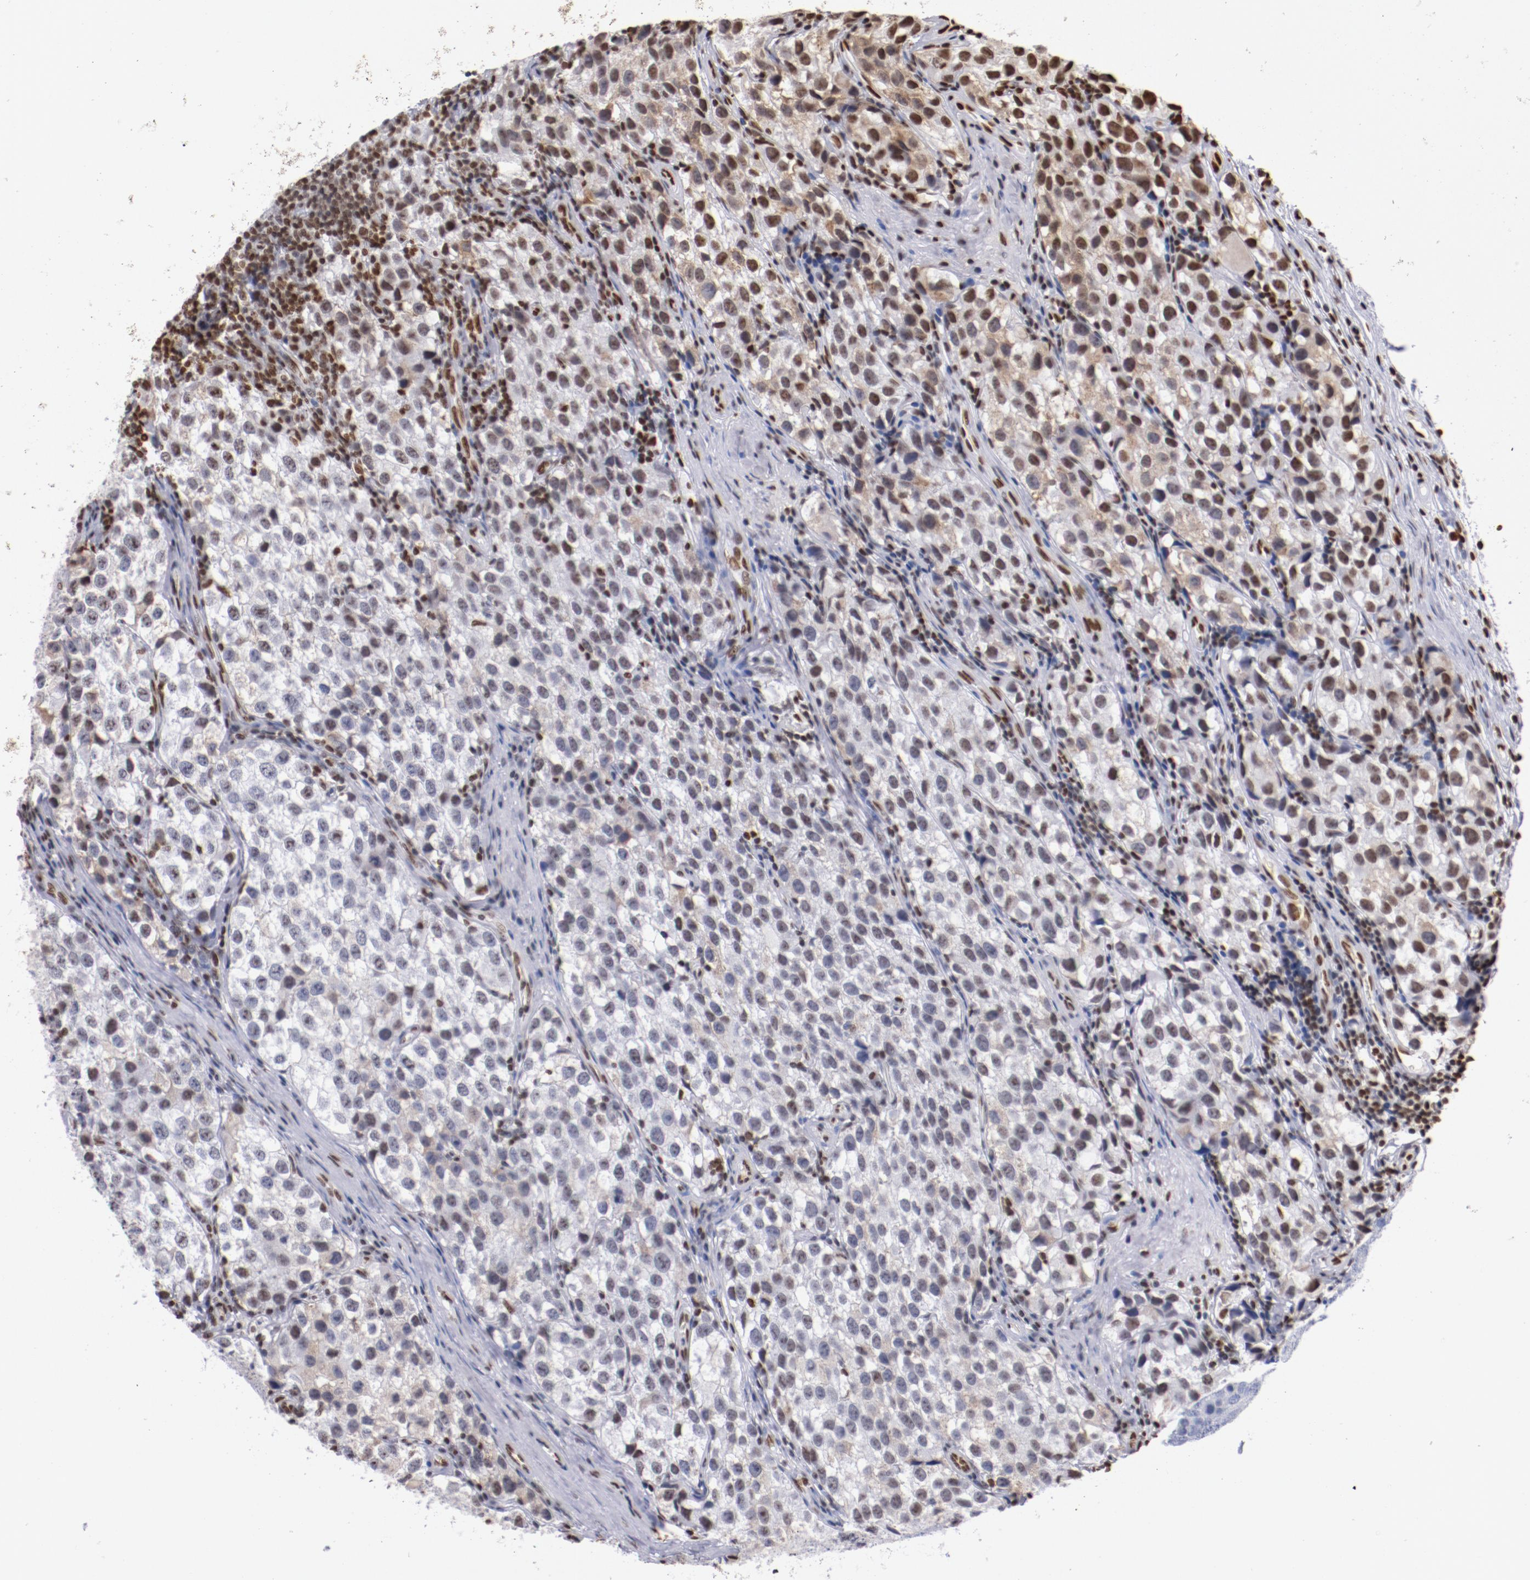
{"staining": {"intensity": "weak", "quantity": "25%-75%", "location": "cytoplasmic/membranous,nuclear"}, "tissue": "testis cancer", "cell_type": "Tumor cells", "image_type": "cancer", "snomed": [{"axis": "morphology", "description": "Seminoma, NOS"}, {"axis": "topography", "description": "Testis"}], "caption": "An immunohistochemistry histopathology image of tumor tissue is shown. Protein staining in brown labels weak cytoplasmic/membranous and nuclear positivity in testis cancer (seminoma) within tumor cells.", "gene": "IFI16", "patient": {"sex": "male", "age": 39}}